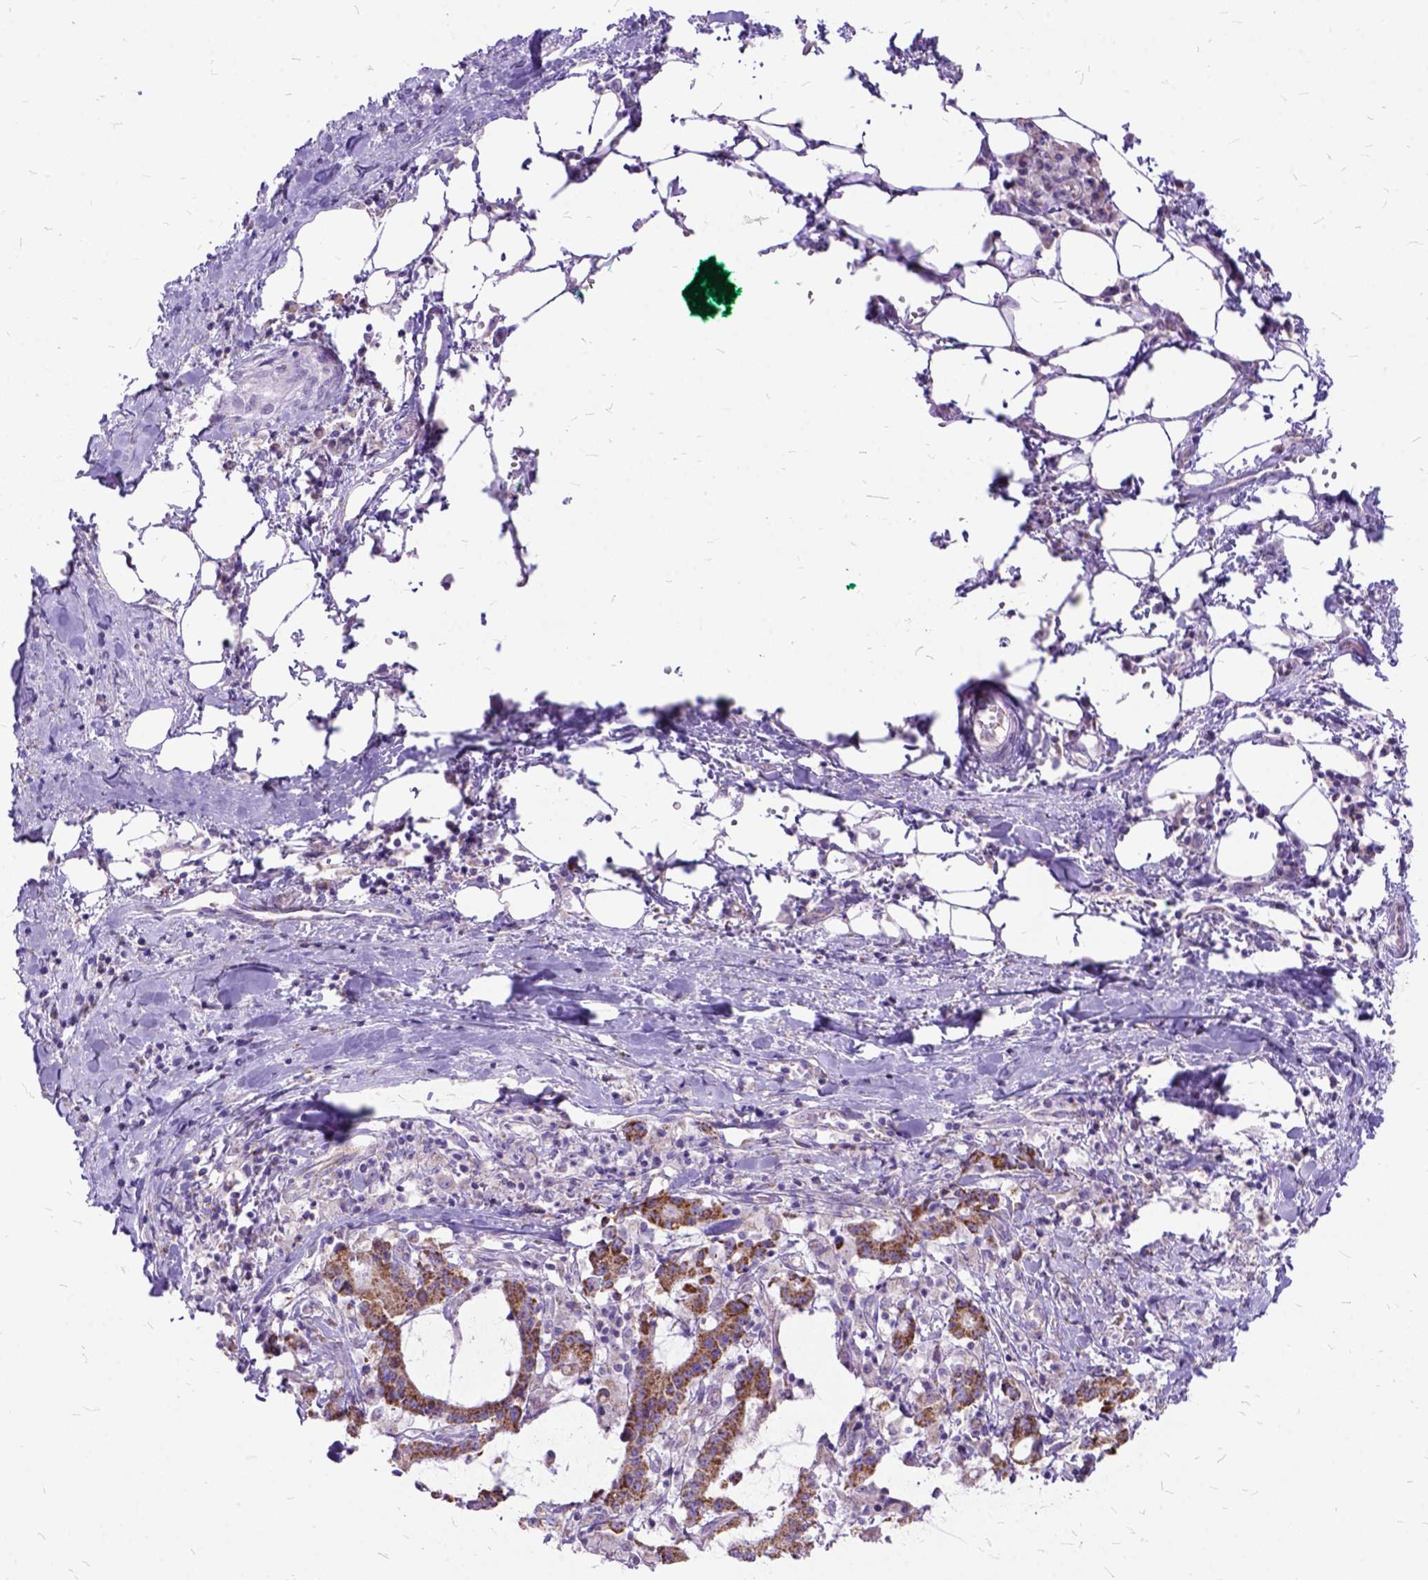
{"staining": {"intensity": "moderate", "quantity": ">75%", "location": "cytoplasmic/membranous"}, "tissue": "stomach cancer", "cell_type": "Tumor cells", "image_type": "cancer", "snomed": [{"axis": "morphology", "description": "Adenocarcinoma, NOS"}, {"axis": "topography", "description": "Stomach, upper"}], "caption": "Immunohistochemistry (IHC) (DAB) staining of stomach cancer (adenocarcinoma) reveals moderate cytoplasmic/membranous protein positivity in about >75% of tumor cells.", "gene": "CTAG2", "patient": {"sex": "male", "age": 68}}